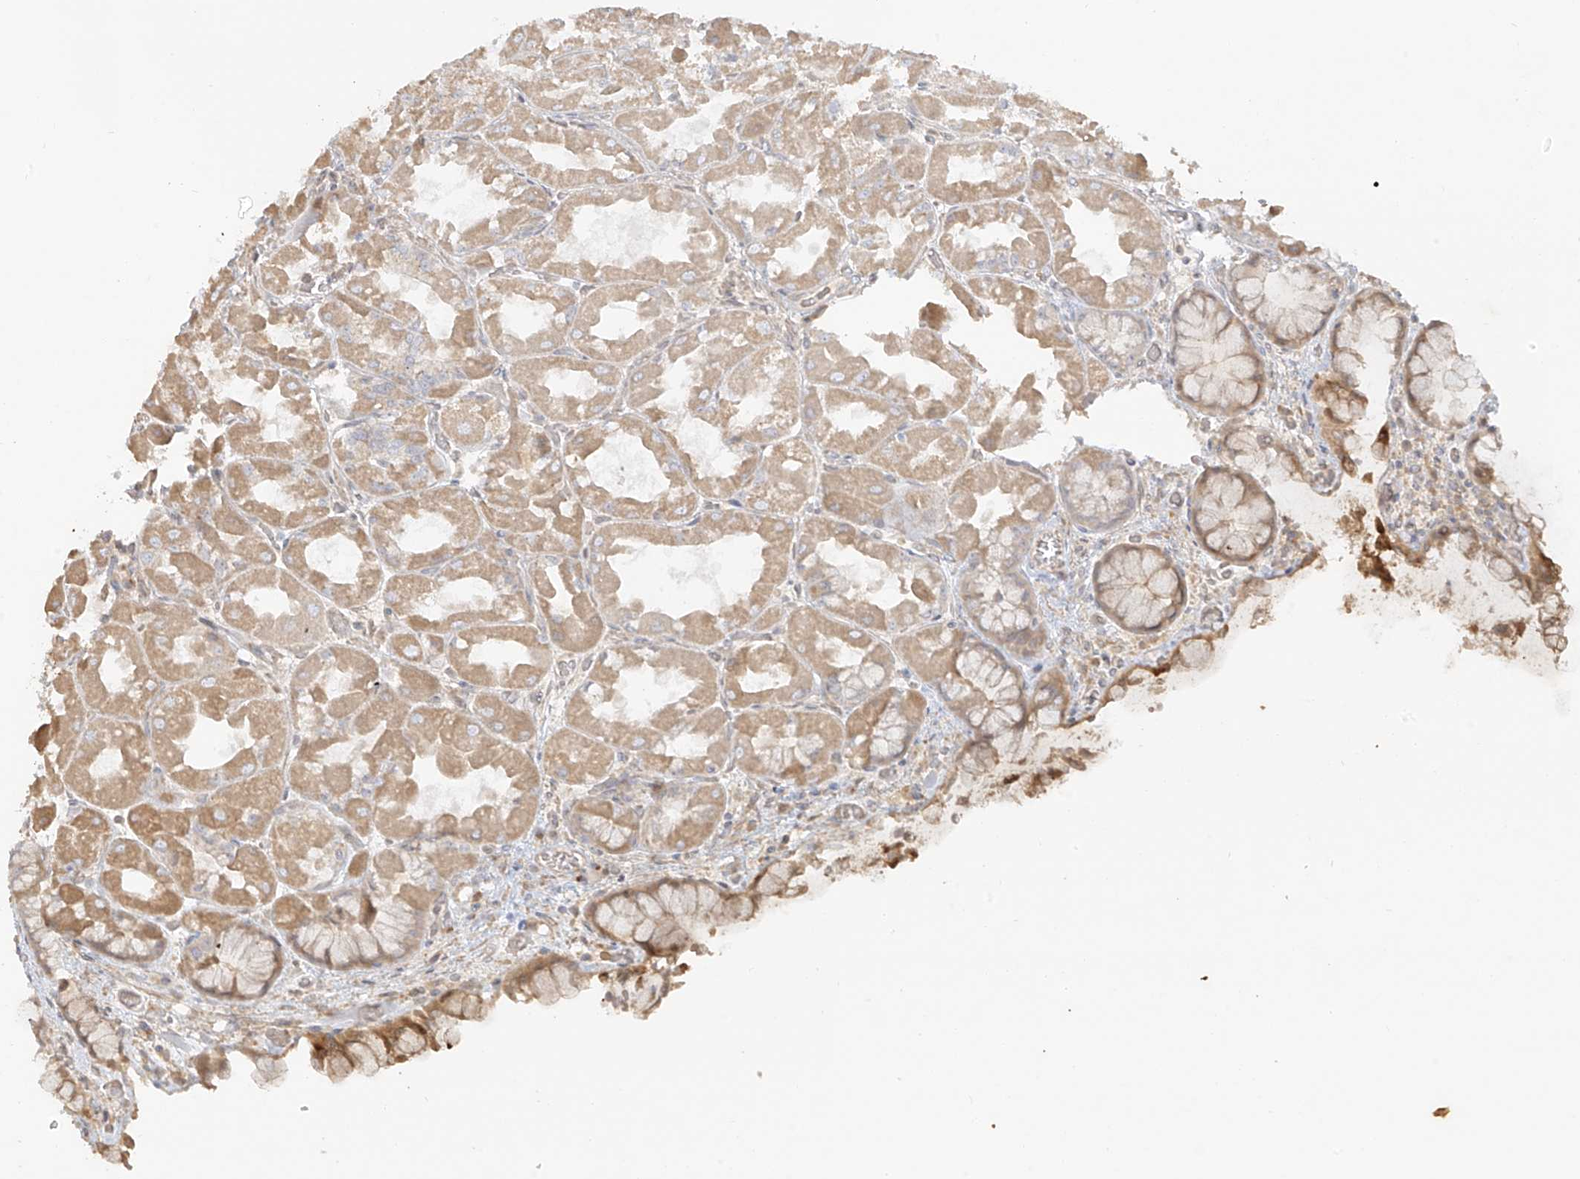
{"staining": {"intensity": "weak", "quantity": ">75%", "location": "cytoplasmic/membranous"}, "tissue": "stomach", "cell_type": "Glandular cells", "image_type": "normal", "snomed": [{"axis": "morphology", "description": "Normal tissue, NOS"}, {"axis": "topography", "description": "Stomach"}], "caption": "IHC micrograph of normal stomach: stomach stained using IHC demonstrates low levels of weak protein expression localized specifically in the cytoplasmic/membranous of glandular cells, appearing as a cytoplasmic/membranous brown color.", "gene": "UPK1B", "patient": {"sex": "female", "age": 61}}